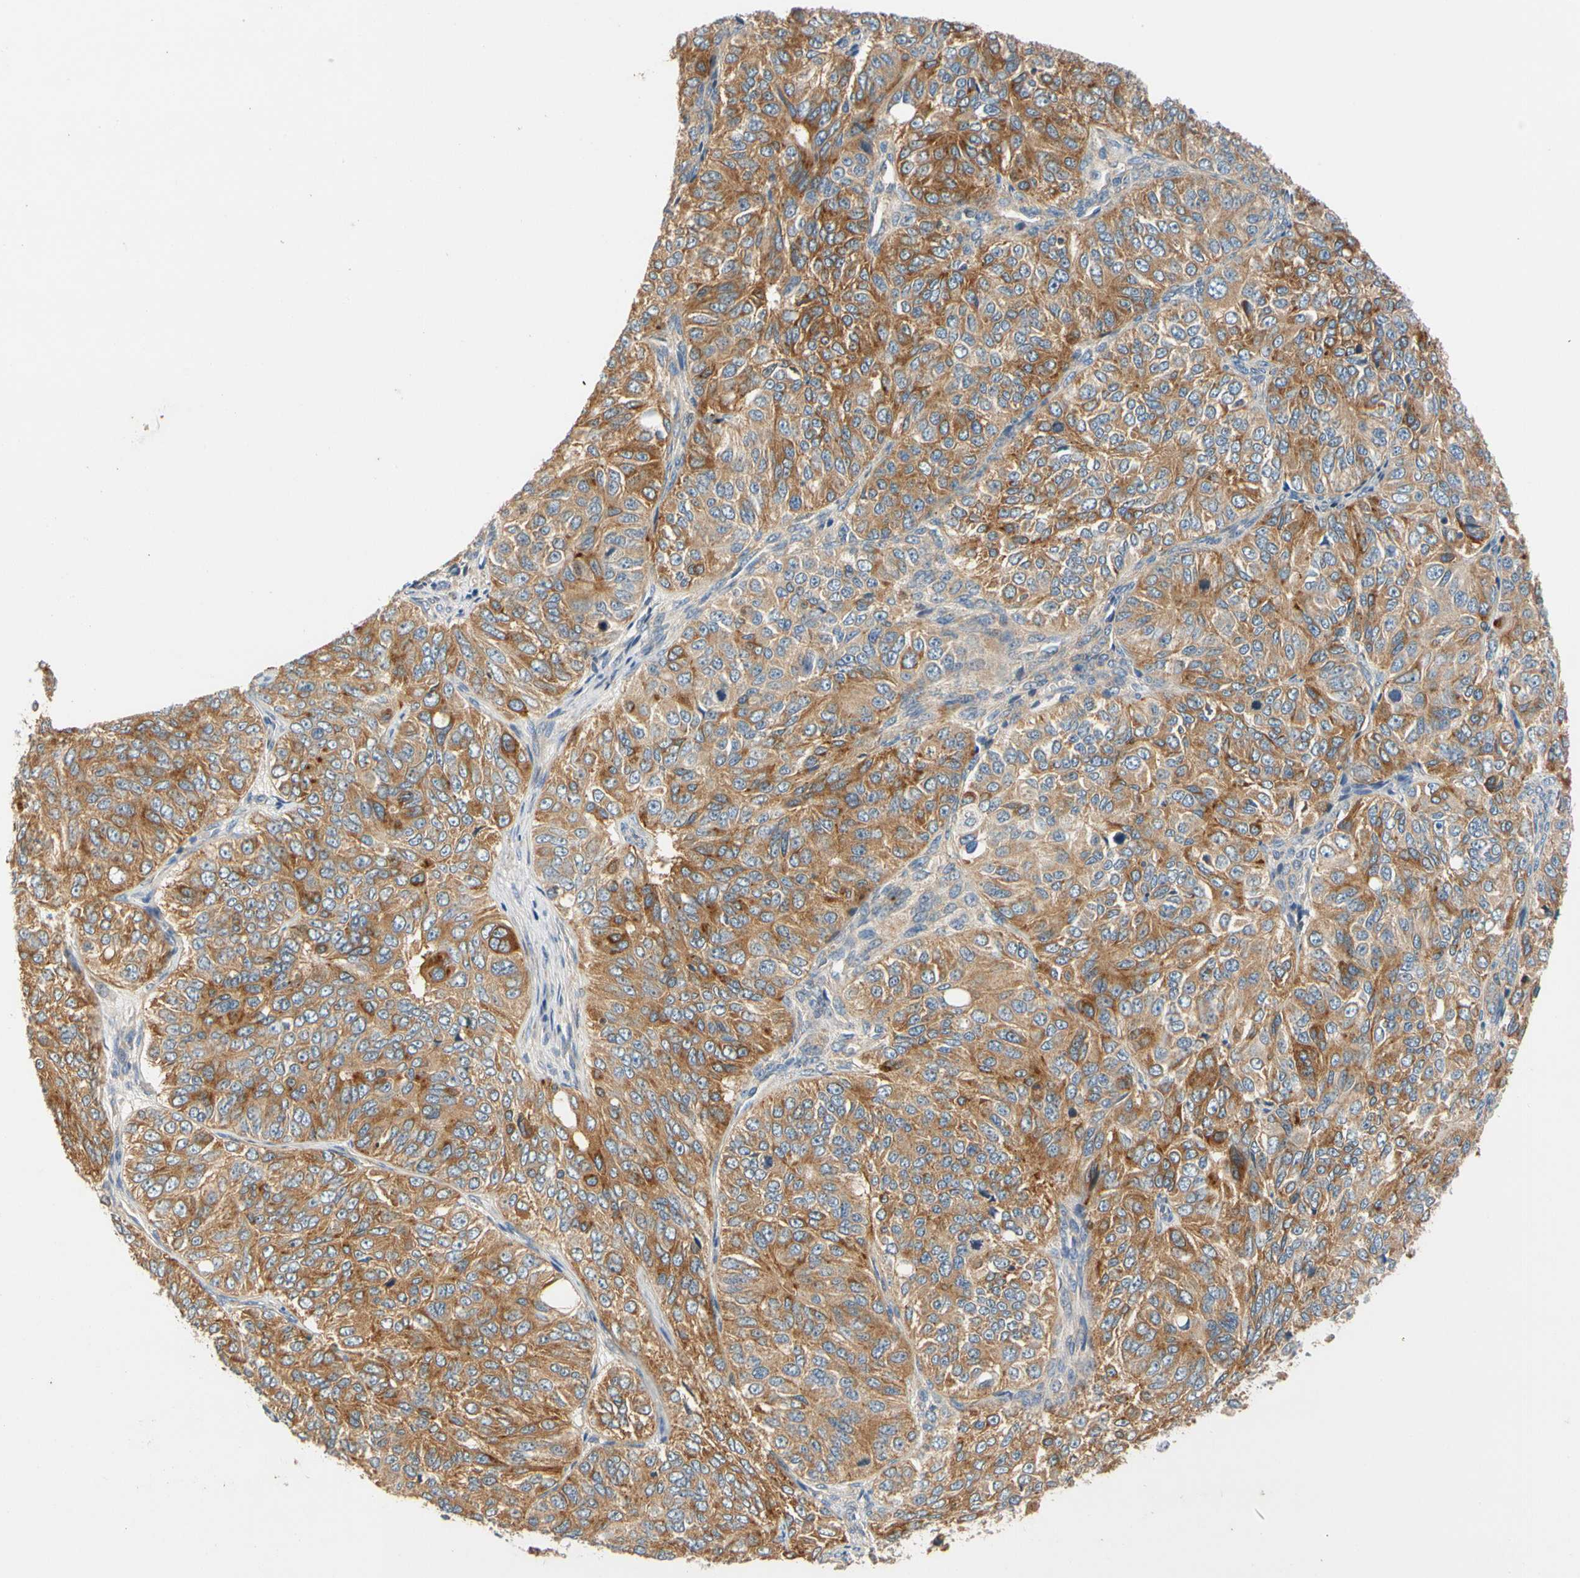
{"staining": {"intensity": "strong", "quantity": "25%-75%", "location": "cytoplasmic/membranous"}, "tissue": "ovarian cancer", "cell_type": "Tumor cells", "image_type": "cancer", "snomed": [{"axis": "morphology", "description": "Carcinoma, endometroid"}, {"axis": "topography", "description": "Ovary"}], "caption": "DAB immunohistochemical staining of ovarian endometroid carcinoma shows strong cytoplasmic/membranous protein positivity in about 25%-75% of tumor cells.", "gene": "USP46", "patient": {"sex": "female", "age": 51}}